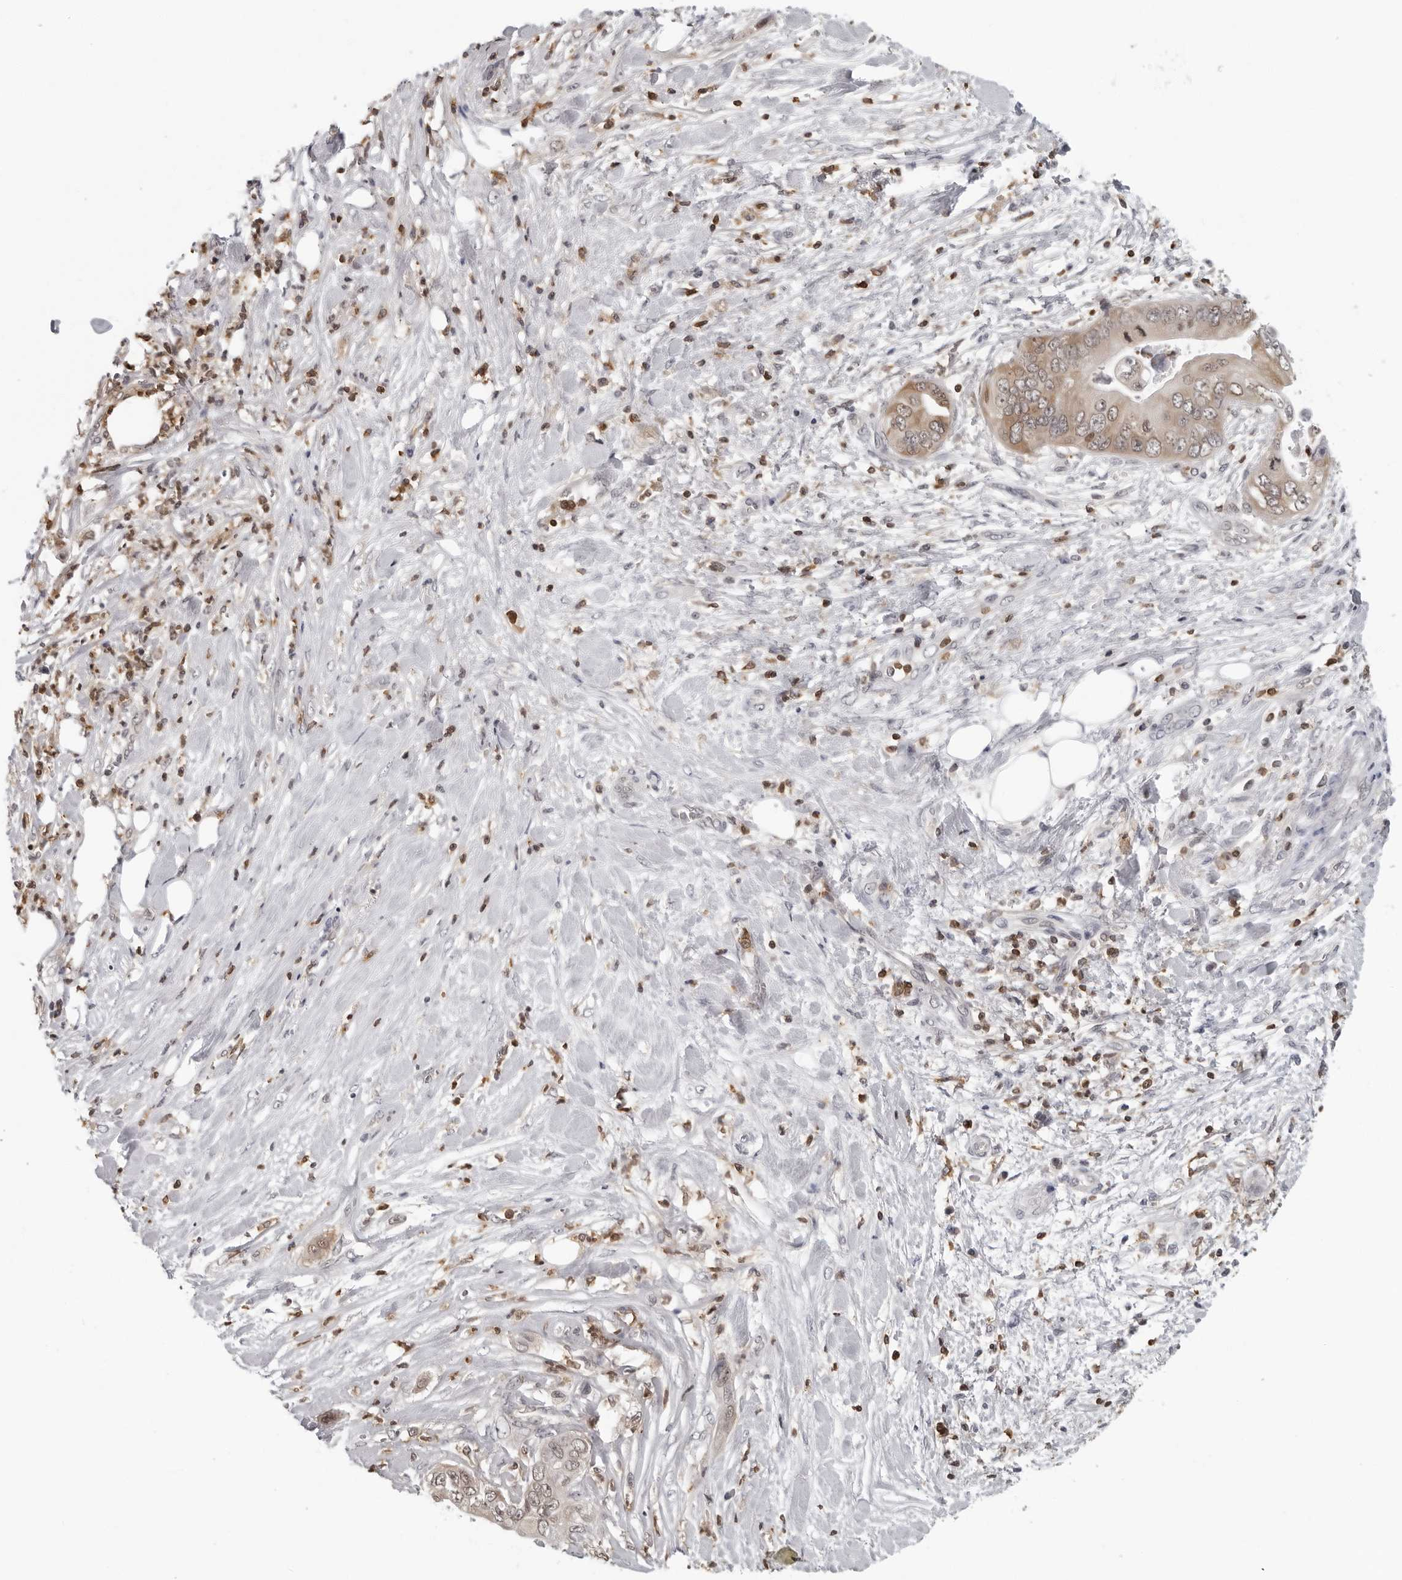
{"staining": {"intensity": "weak", "quantity": ">75%", "location": "cytoplasmic/membranous,nuclear"}, "tissue": "pancreatic cancer", "cell_type": "Tumor cells", "image_type": "cancer", "snomed": [{"axis": "morphology", "description": "Adenocarcinoma, NOS"}, {"axis": "topography", "description": "Pancreas"}], "caption": "DAB (3,3'-diaminobenzidine) immunohistochemical staining of human pancreatic adenocarcinoma demonstrates weak cytoplasmic/membranous and nuclear protein staining in about >75% of tumor cells.", "gene": "HSPH1", "patient": {"sex": "female", "age": 78}}